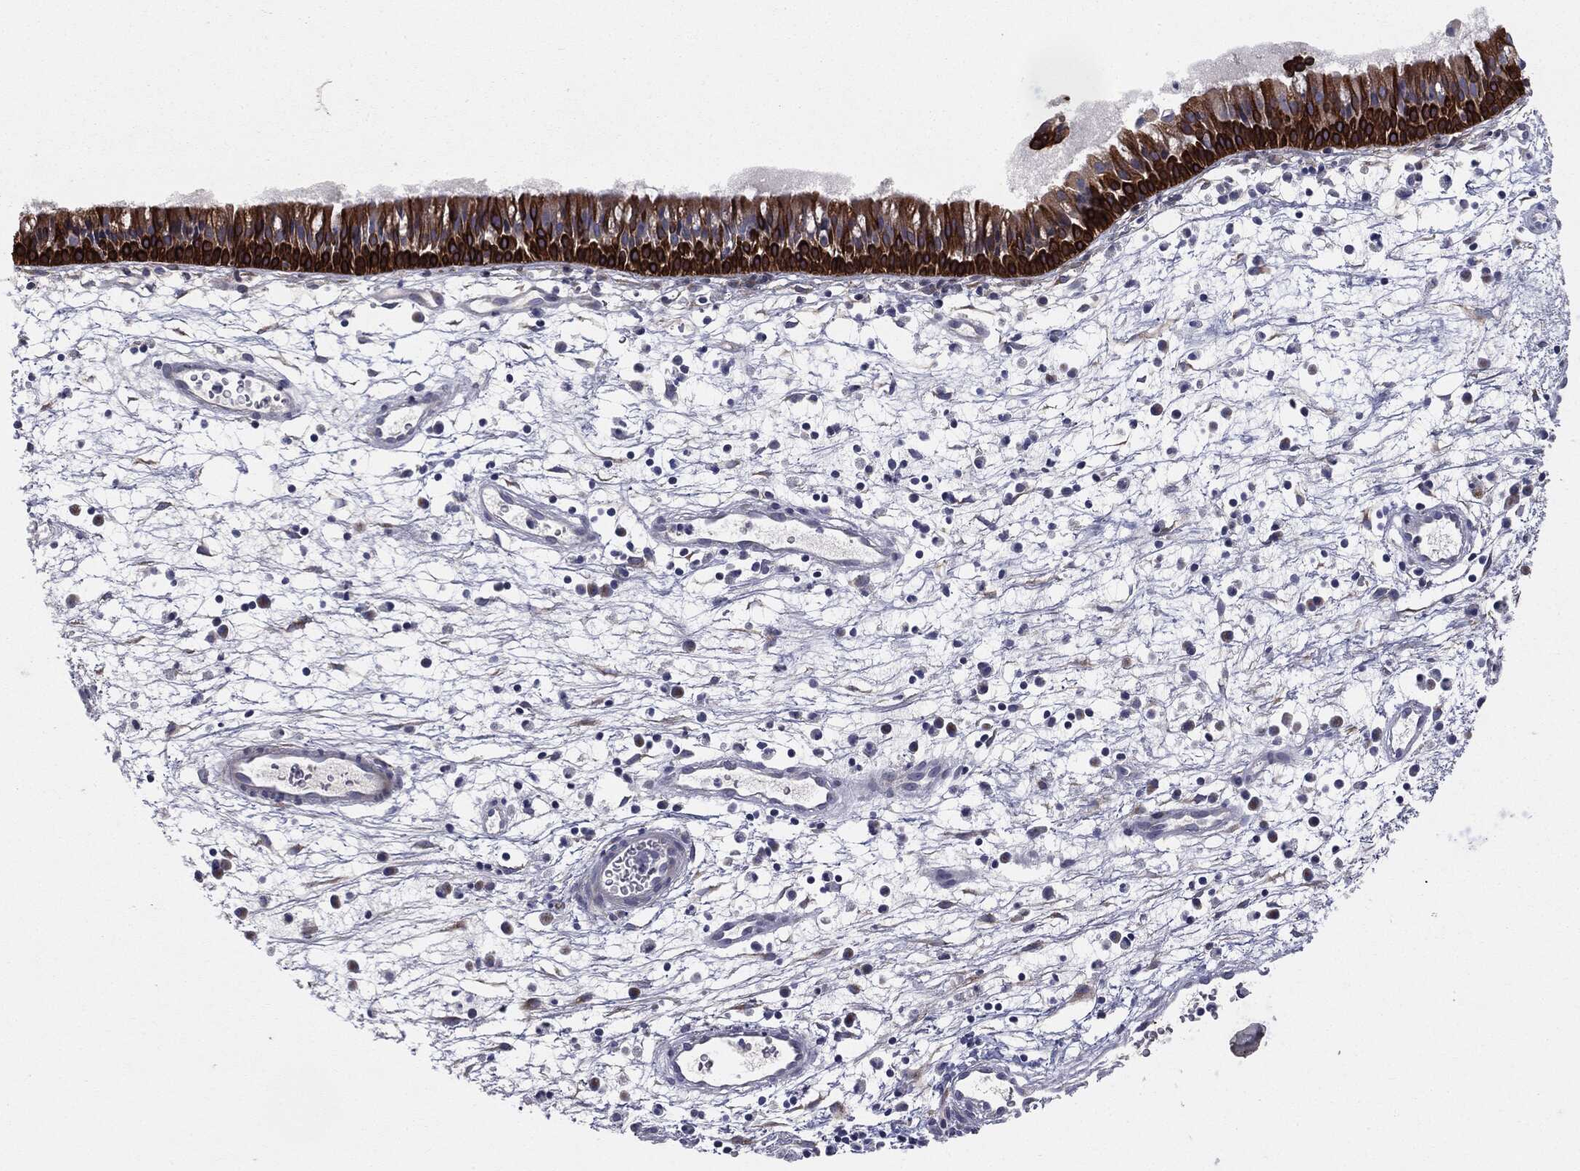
{"staining": {"intensity": "strong", "quantity": ">75%", "location": "cytoplasmic/membranous"}, "tissue": "nasopharynx", "cell_type": "Respiratory epithelial cells", "image_type": "normal", "snomed": [{"axis": "morphology", "description": "Normal tissue, NOS"}, {"axis": "topography", "description": "Nasopharynx"}], "caption": "IHC image of normal nasopharynx: nasopharynx stained using immunohistochemistry (IHC) exhibits high levels of strong protein expression localized specifically in the cytoplasmic/membranous of respiratory epithelial cells, appearing as a cytoplasmic/membranous brown color.", "gene": "KRT5", "patient": {"sex": "male", "age": 58}}